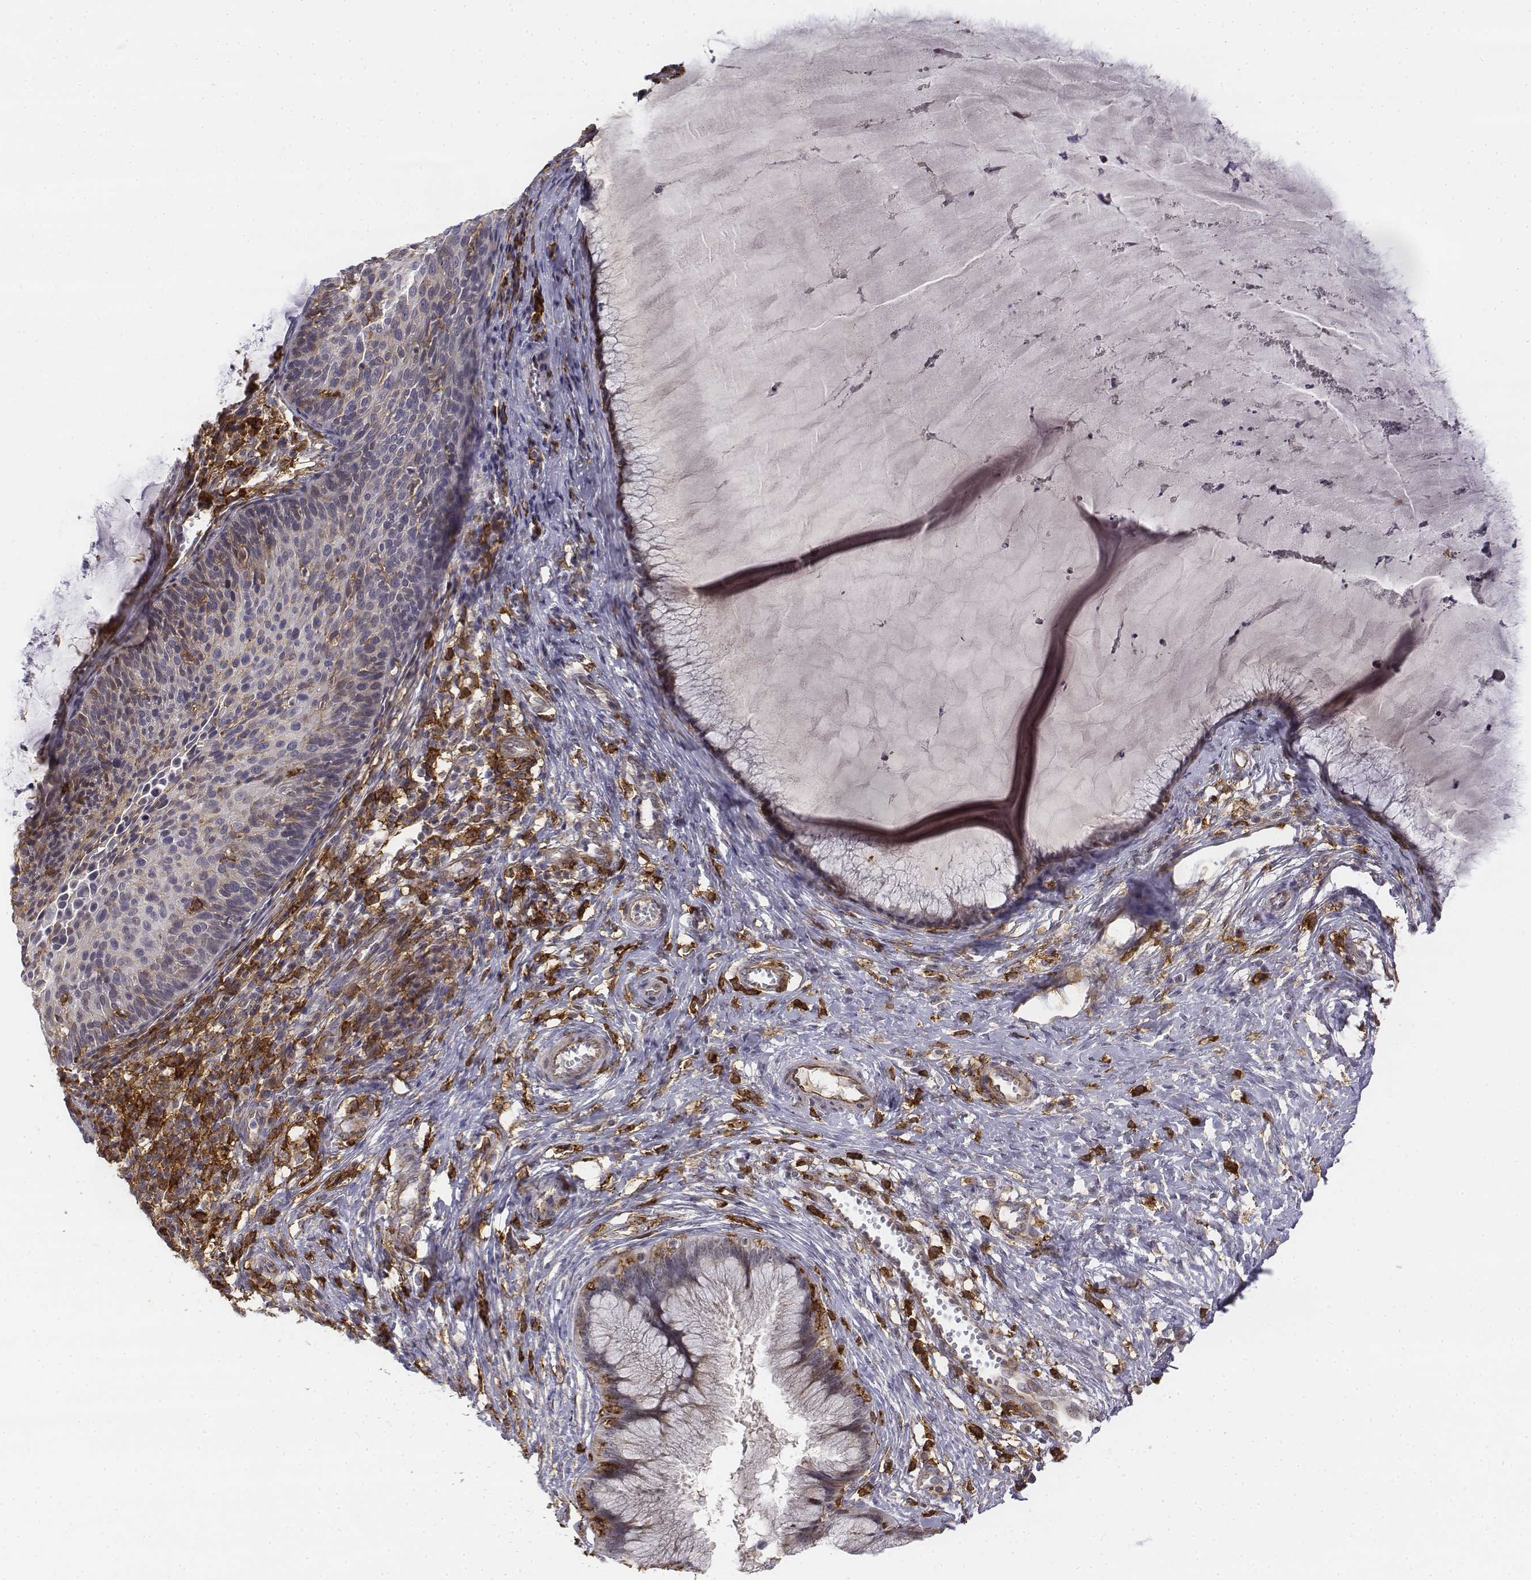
{"staining": {"intensity": "negative", "quantity": "none", "location": "none"}, "tissue": "cervical cancer", "cell_type": "Tumor cells", "image_type": "cancer", "snomed": [{"axis": "morphology", "description": "Squamous cell carcinoma, NOS"}, {"axis": "topography", "description": "Cervix"}], "caption": "Tumor cells are negative for brown protein staining in cervical squamous cell carcinoma.", "gene": "CD14", "patient": {"sex": "female", "age": 36}}